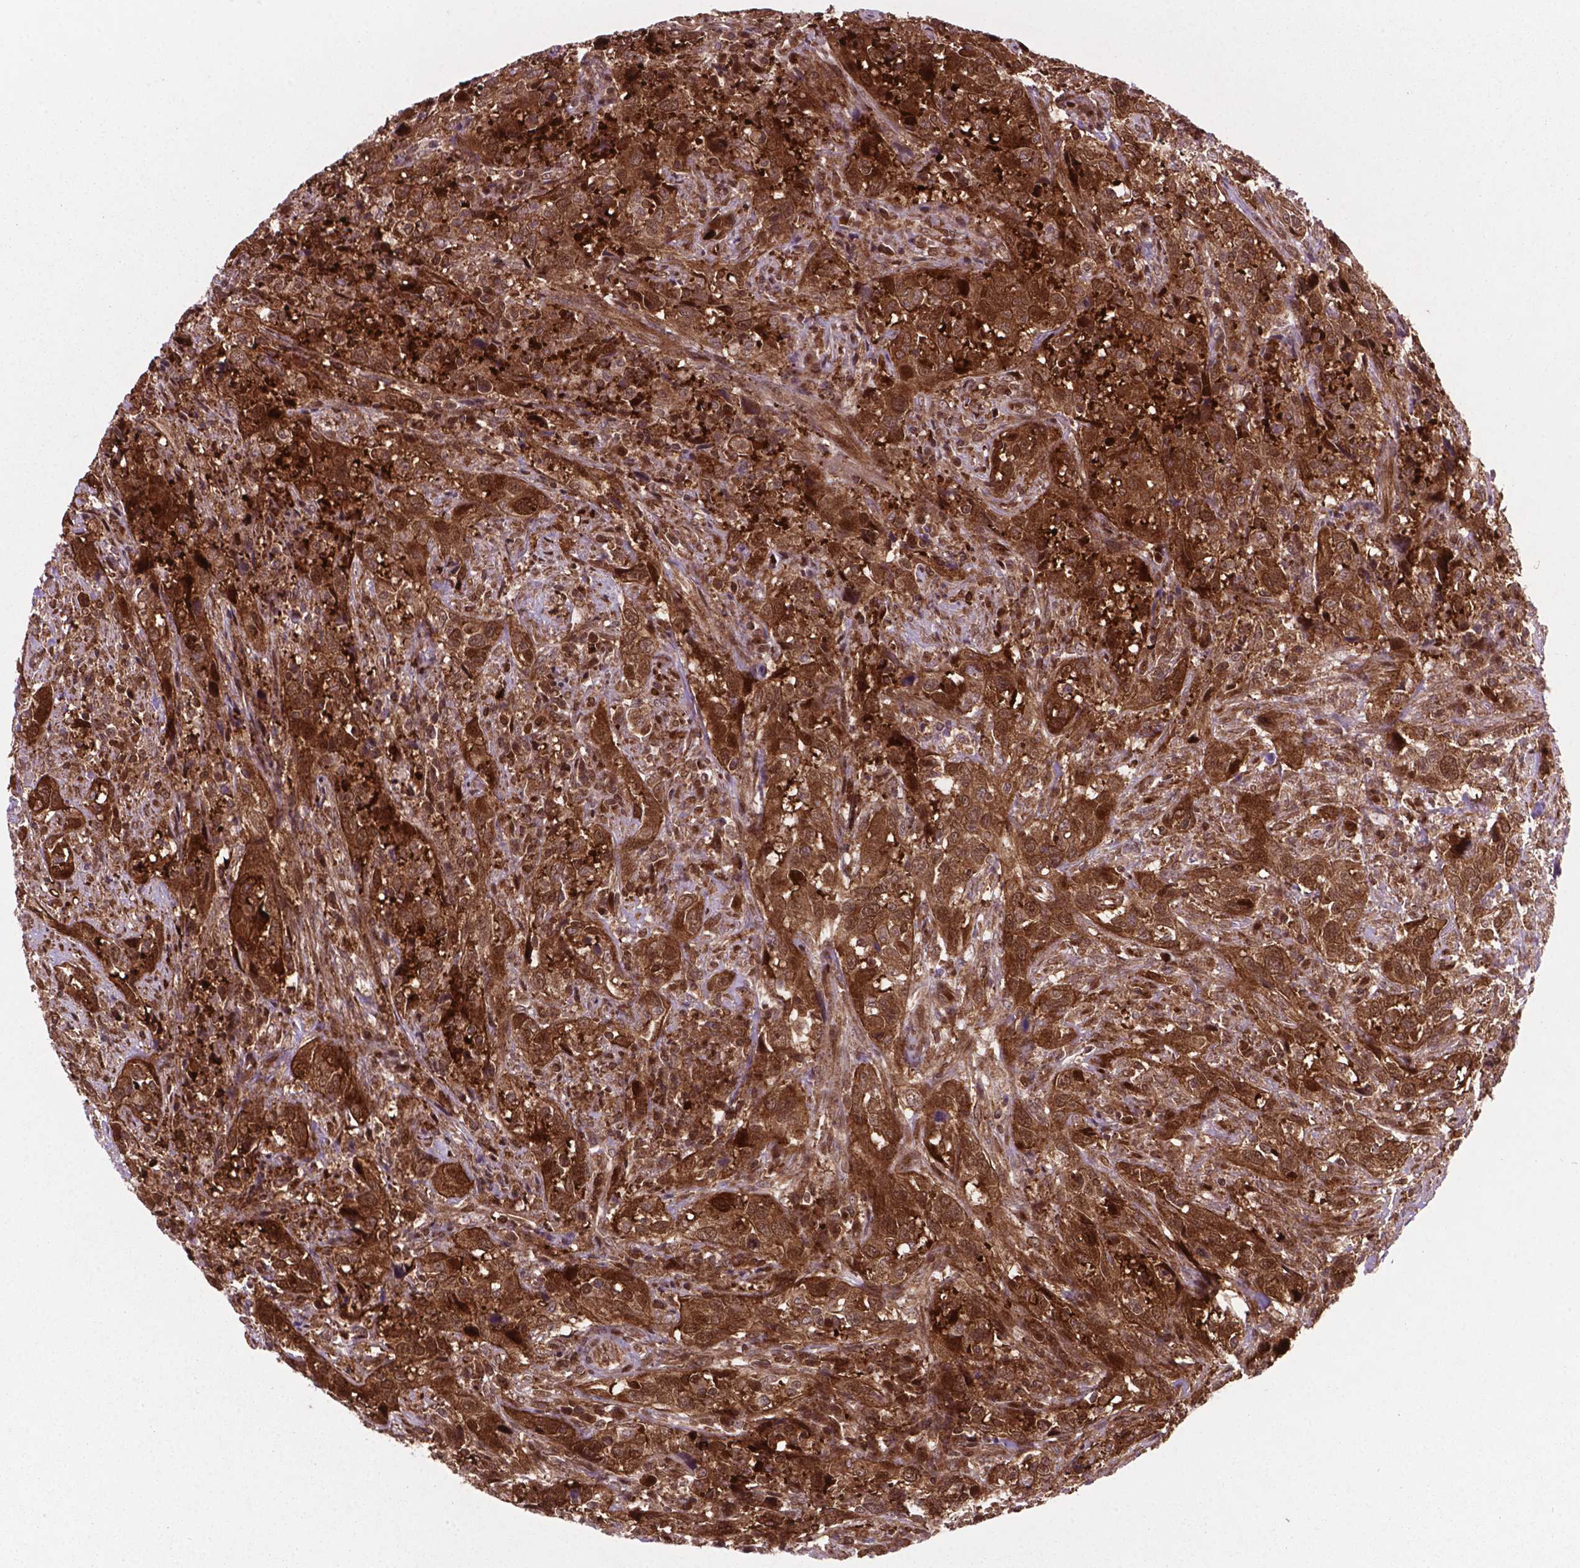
{"staining": {"intensity": "strong", "quantity": ">75%", "location": "cytoplasmic/membranous"}, "tissue": "urothelial cancer", "cell_type": "Tumor cells", "image_type": "cancer", "snomed": [{"axis": "morphology", "description": "Urothelial carcinoma, NOS"}, {"axis": "morphology", "description": "Urothelial carcinoma, High grade"}, {"axis": "topography", "description": "Urinary bladder"}], "caption": "Immunohistochemistry (IHC) histopathology image of neoplastic tissue: transitional cell carcinoma stained using immunohistochemistry reveals high levels of strong protein expression localized specifically in the cytoplasmic/membranous of tumor cells, appearing as a cytoplasmic/membranous brown color.", "gene": "LDHA", "patient": {"sex": "female", "age": 64}}